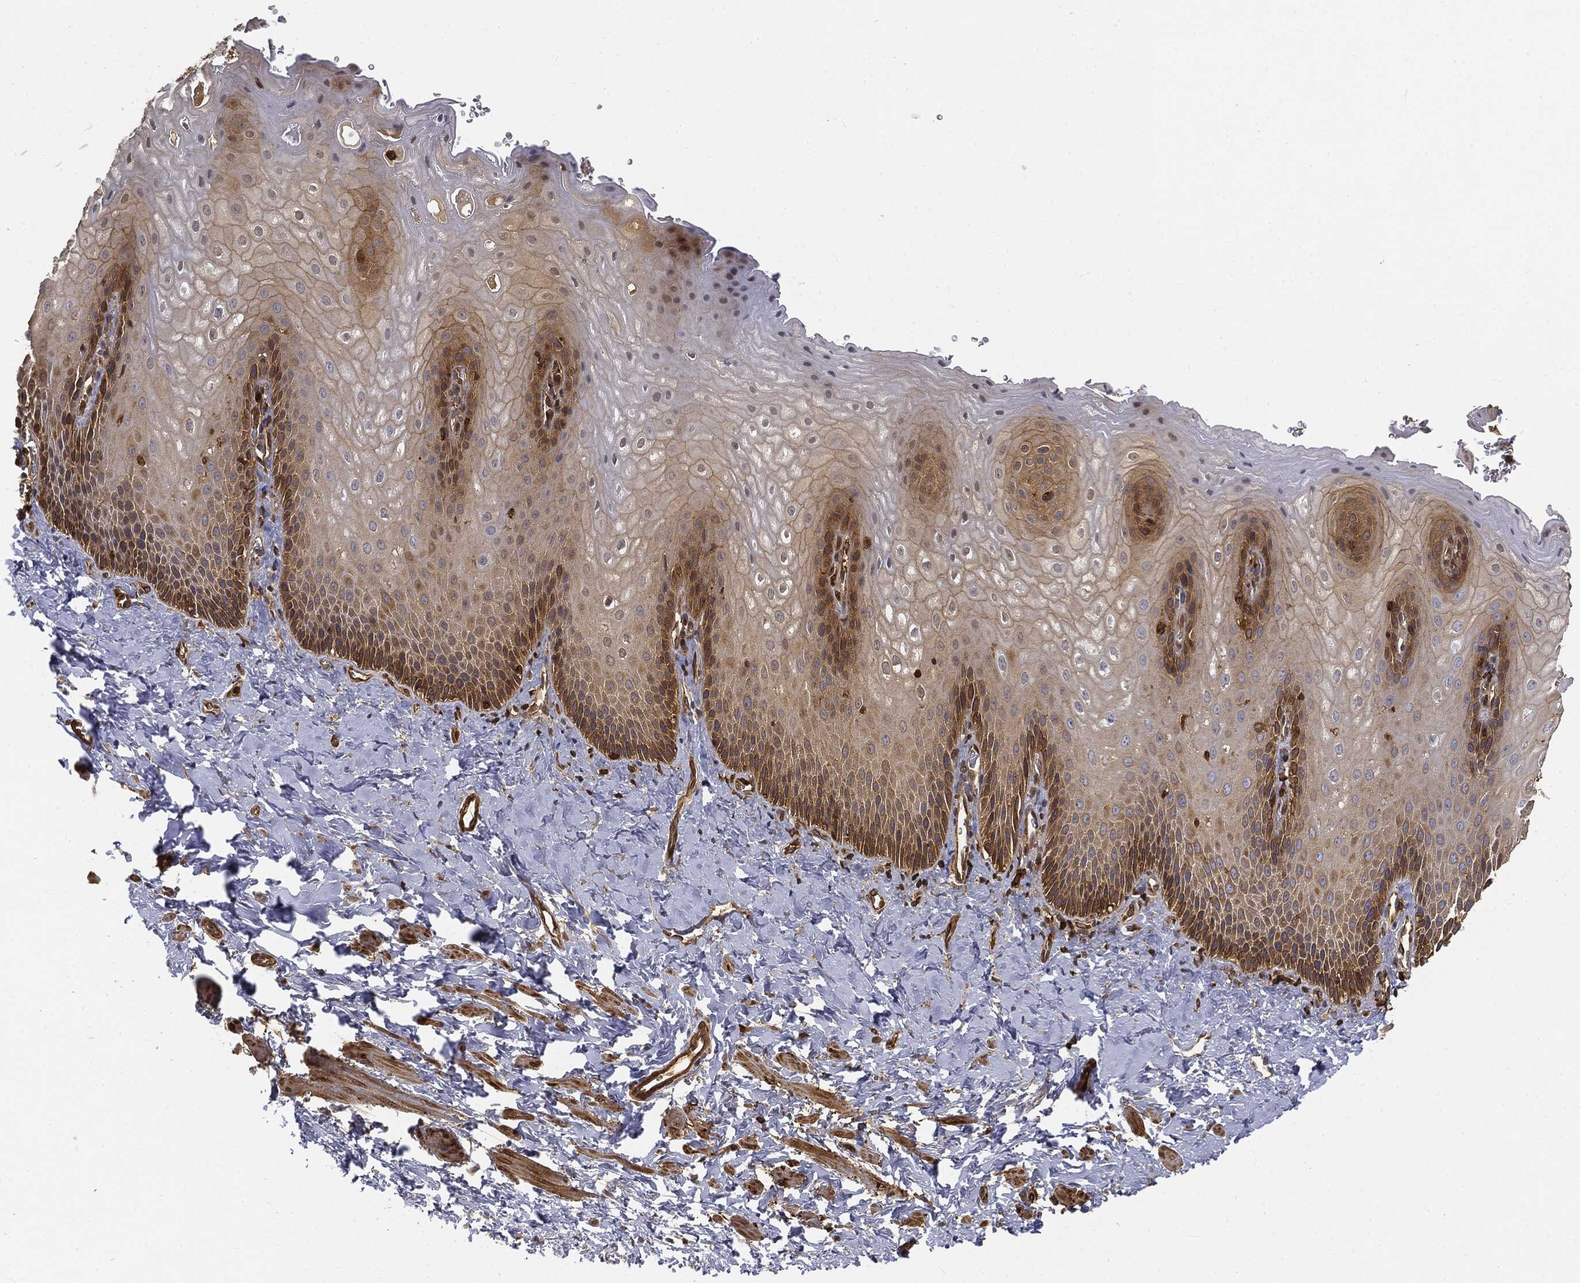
{"staining": {"intensity": "strong", "quantity": "25%-75%", "location": "cytoplasmic/membranous"}, "tissue": "esophagus", "cell_type": "Squamous epithelial cells", "image_type": "normal", "snomed": [{"axis": "morphology", "description": "Normal tissue, NOS"}, {"axis": "topography", "description": "Esophagus"}], "caption": "Protein analysis of benign esophagus reveals strong cytoplasmic/membranous expression in approximately 25%-75% of squamous epithelial cells. The staining was performed using DAB, with brown indicating positive protein expression. Nuclei are stained blue with hematoxylin.", "gene": "WDR1", "patient": {"sex": "male", "age": 64}}